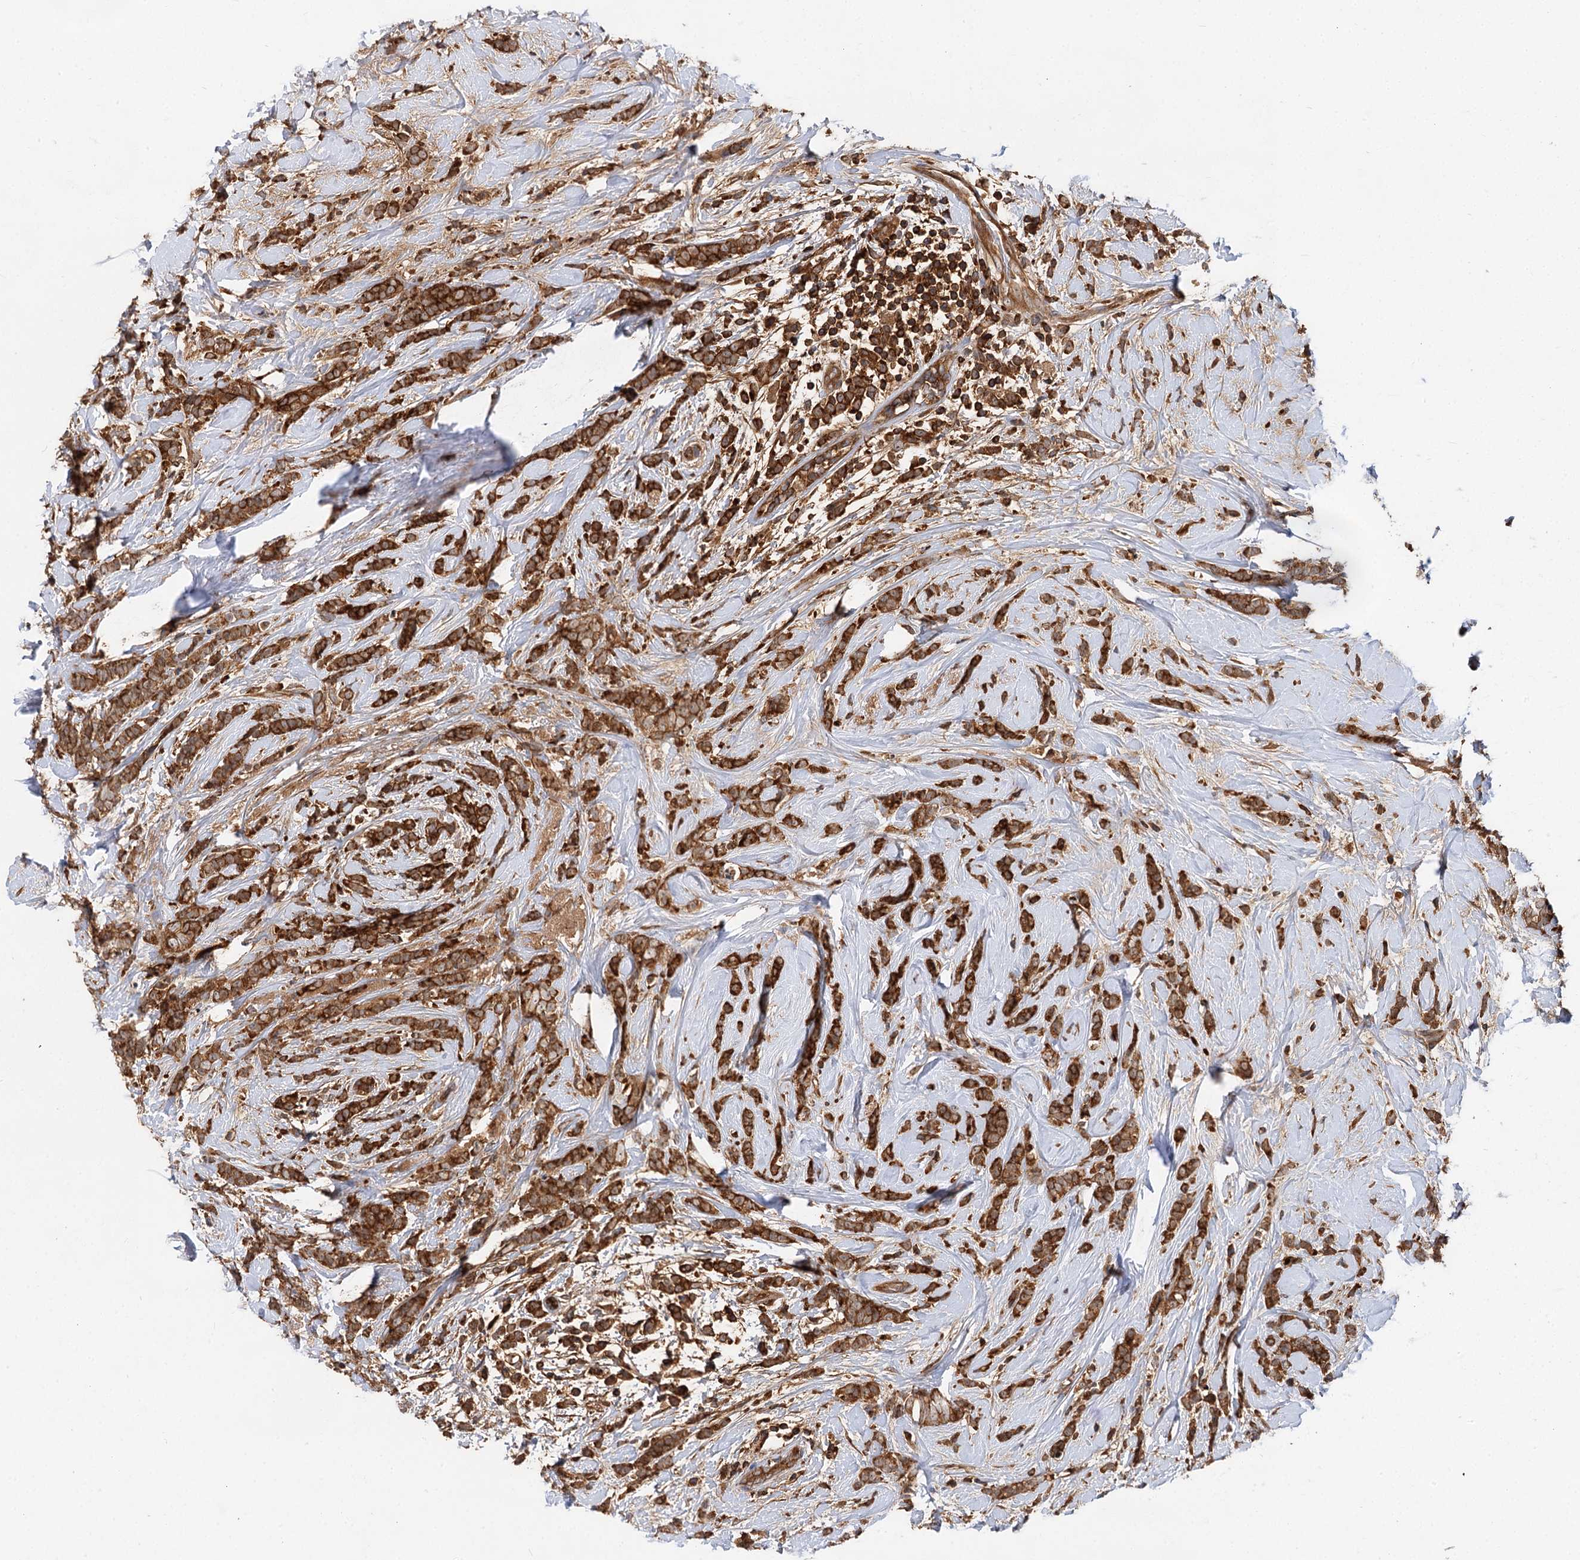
{"staining": {"intensity": "strong", "quantity": ">75%", "location": "cytoplasmic/membranous"}, "tissue": "breast cancer", "cell_type": "Tumor cells", "image_type": "cancer", "snomed": [{"axis": "morphology", "description": "Lobular carcinoma"}, {"axis": "topography", "description": "Breast"}], "caption": "High-power microscopy captured an immunohistochemistry photomicrograph of breast cancer (lobular carcinoma), revealing strong cytoplasmic/membranous expression in about >75% of tumor cells. (DAB IHC with brightfield microscopy, high magnification).", "gene": "PACS1", "patient": {"sex": "female", "age": 58}}